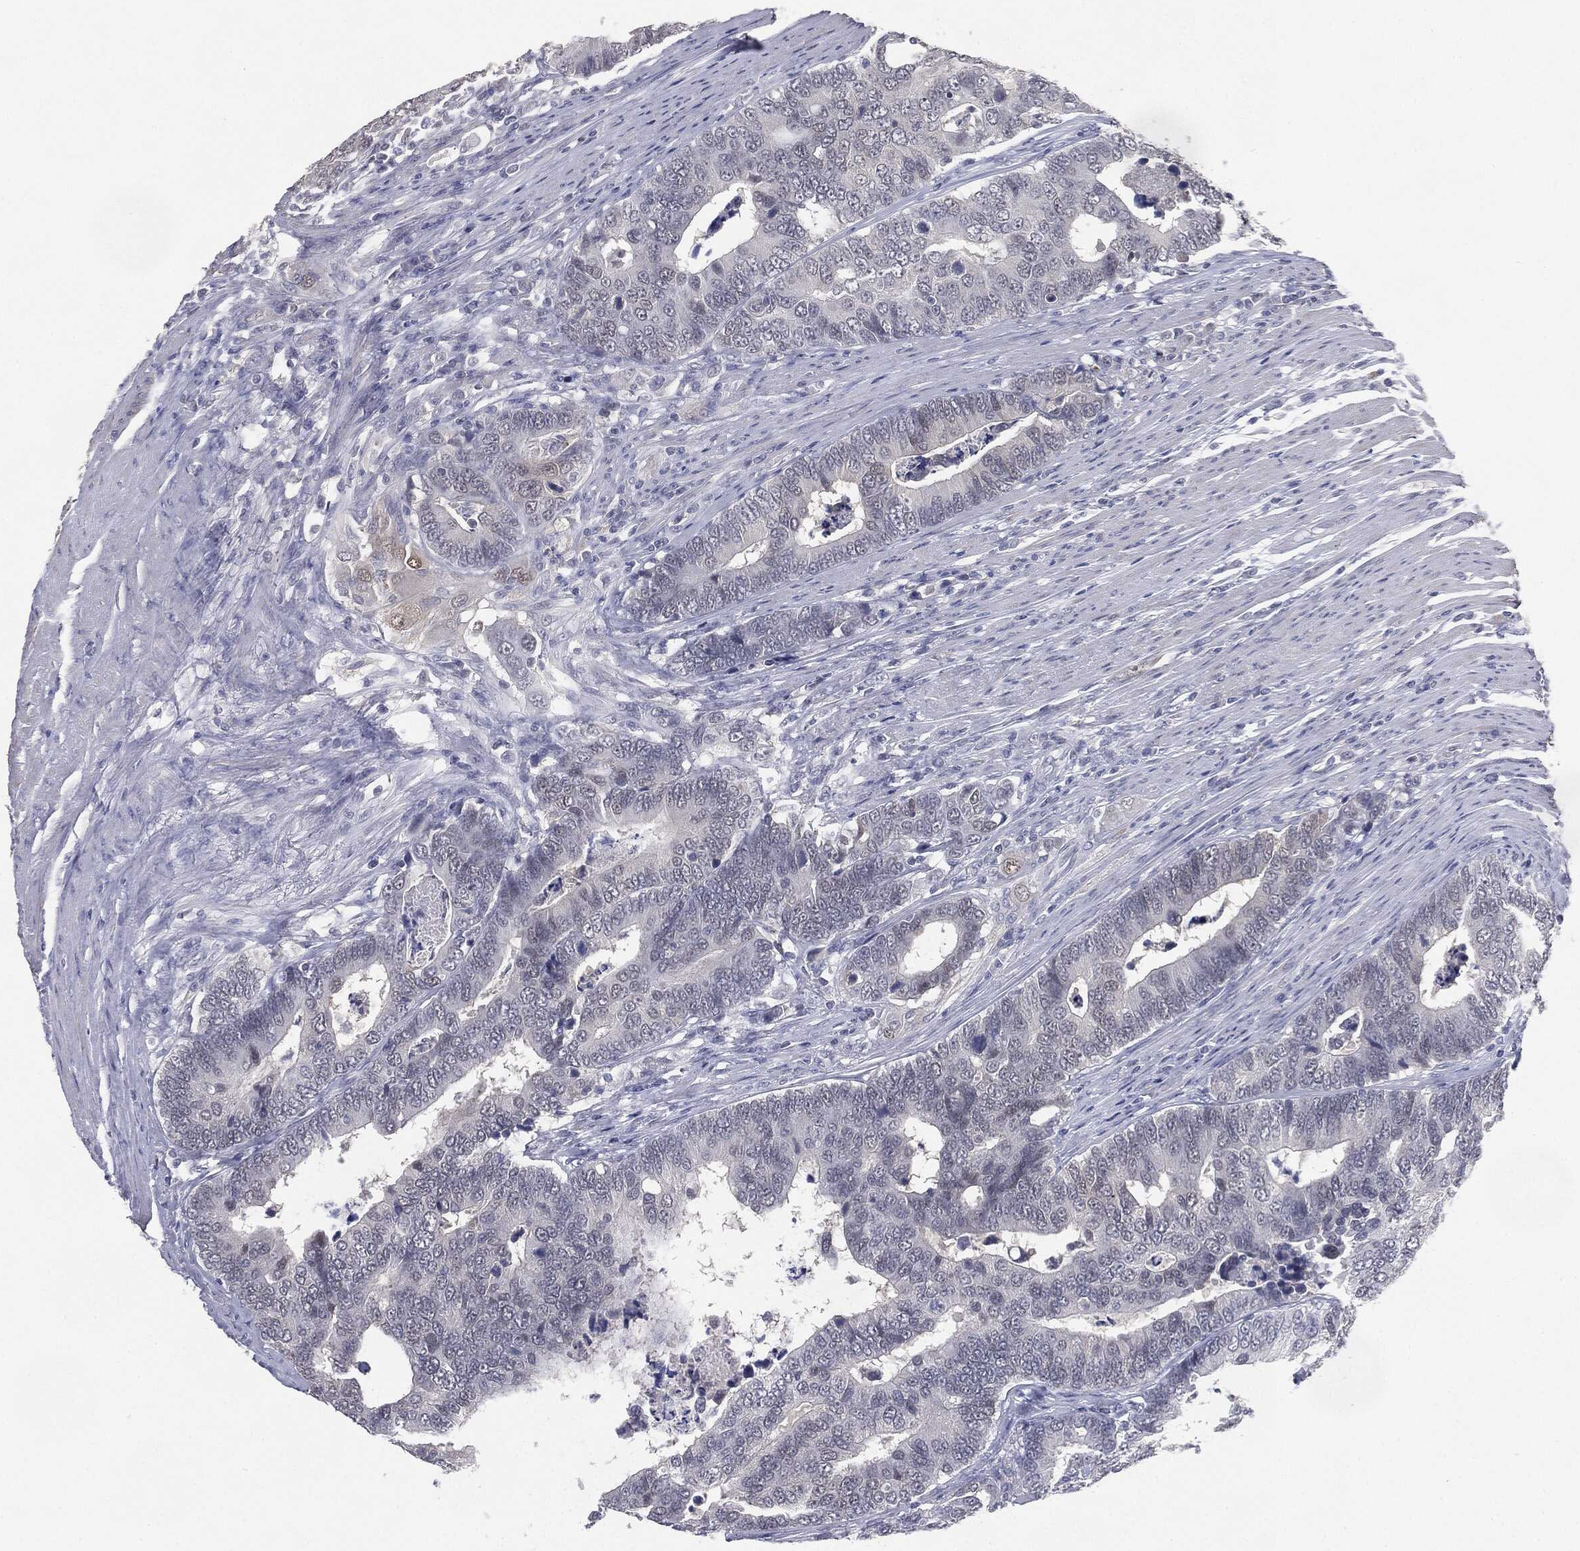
{"staining": {"intensity": "negative", "quantity": "none", "location": "none"}, "tissue": "colorectal cancer", "cell_type": "Tumor cells", "image_type": "cancer", "snomed": [{"axis": "morphology", "description": "Adenocarcinoma, NOS"}, {"axis": "topography", "description": "Colon"}], "caption": "Colorectal adenocarcinoma stained for a protein using IHC demonstrates no positivity tumor cells.", "gene": "SLC2A2", "patient": {"sex": "female", "age": 72}}